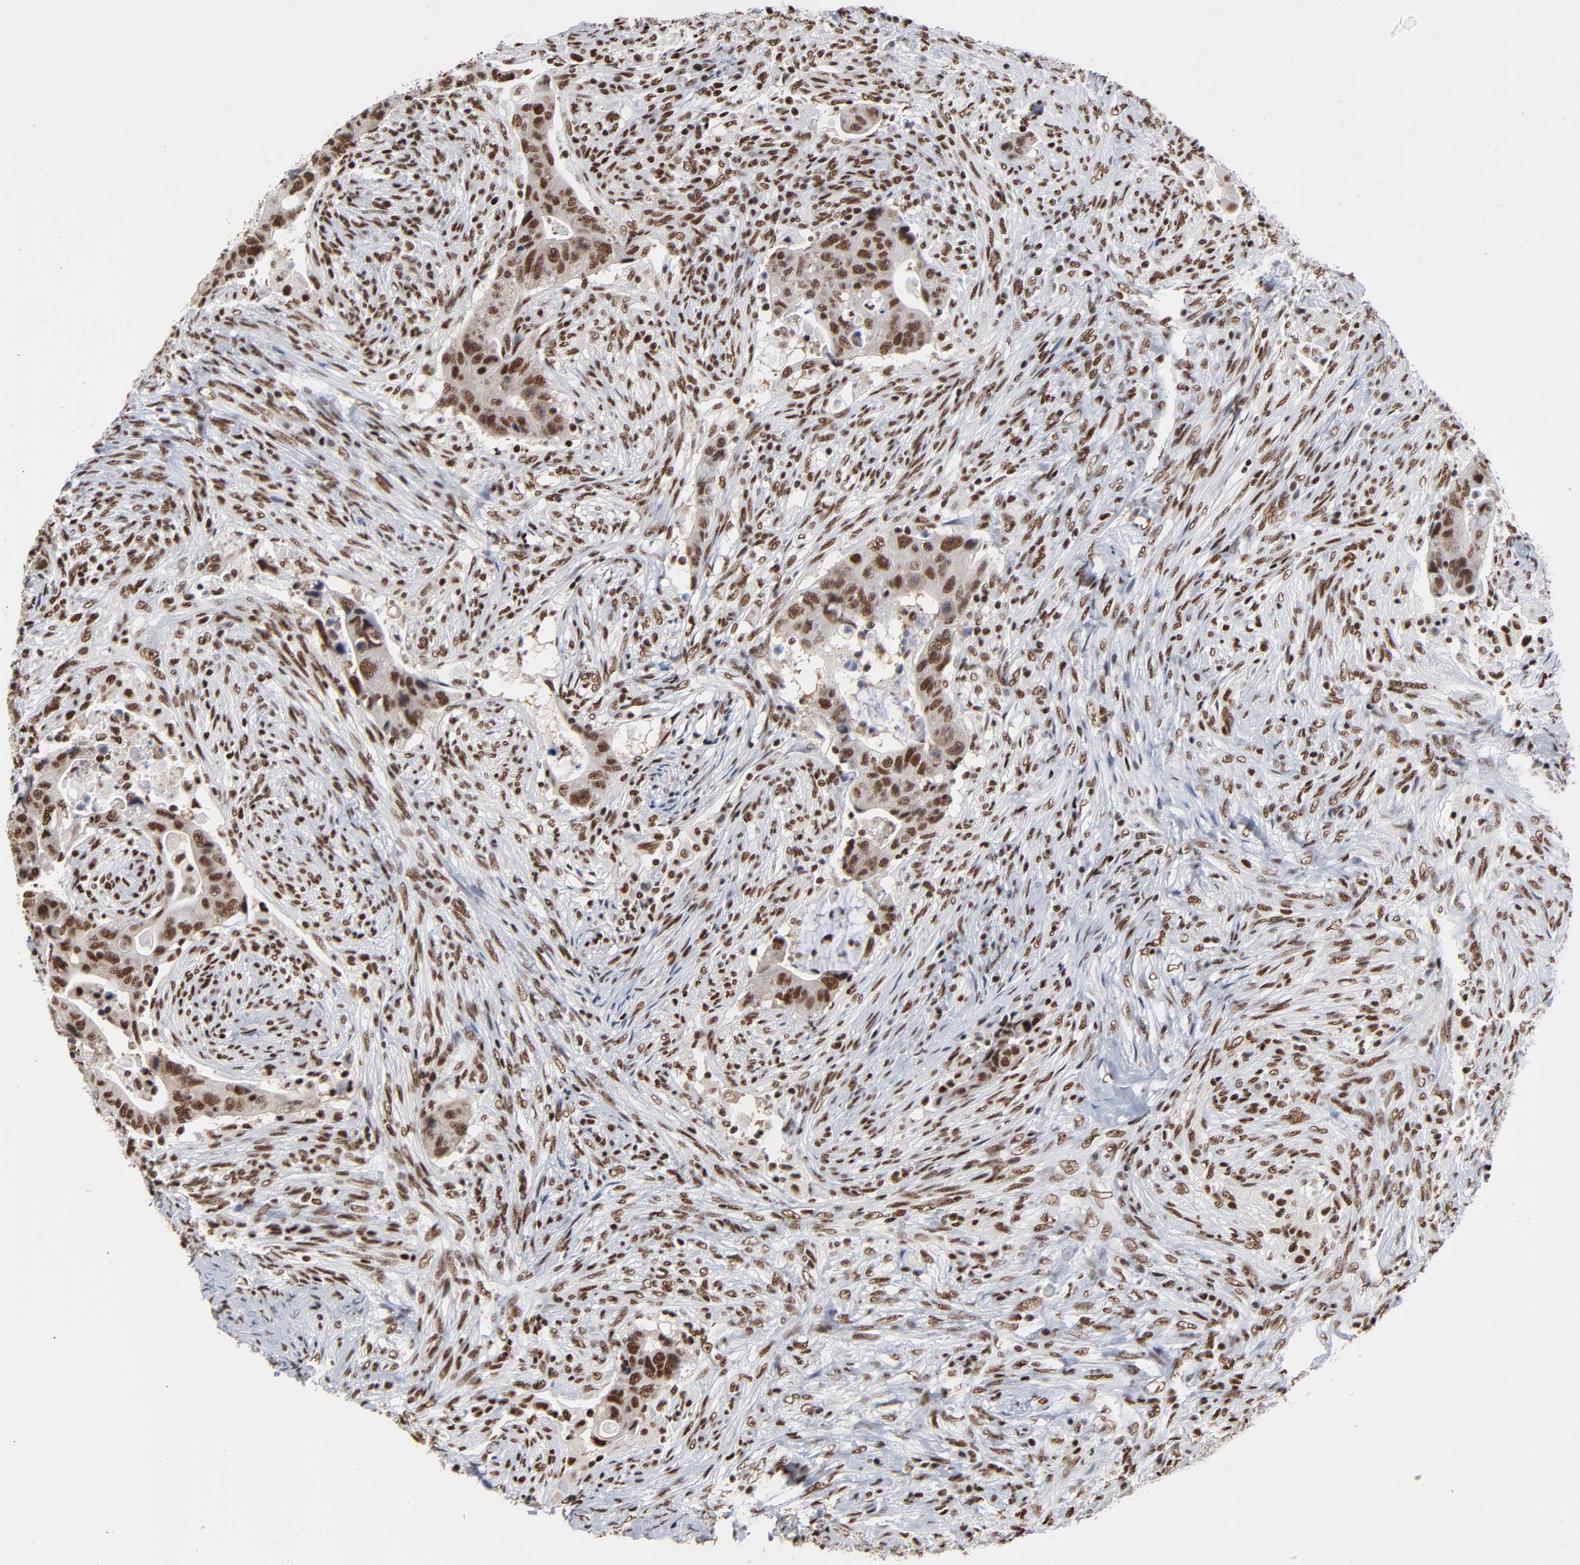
{"staining": {"intensity": "strong", "quantity": ">75%", "location": "nuclear"}, "tissue": "colorectal cancer", "cell_type": "Tumor cells", "image_type": "cancer", "snomed": [{"axis": "morphology", "description": "Adenocarcinoma, NOS"}, {"axis": "topography", "description": "Rectum"}], "caption": "The image exhibits staining of colorectal cancer (adenocarcinoma), revealing strong nuclear protein staining (brown color) within tumor cells.", "gene": "CREB1", "patient": {"sex": "female", "age": 71}}